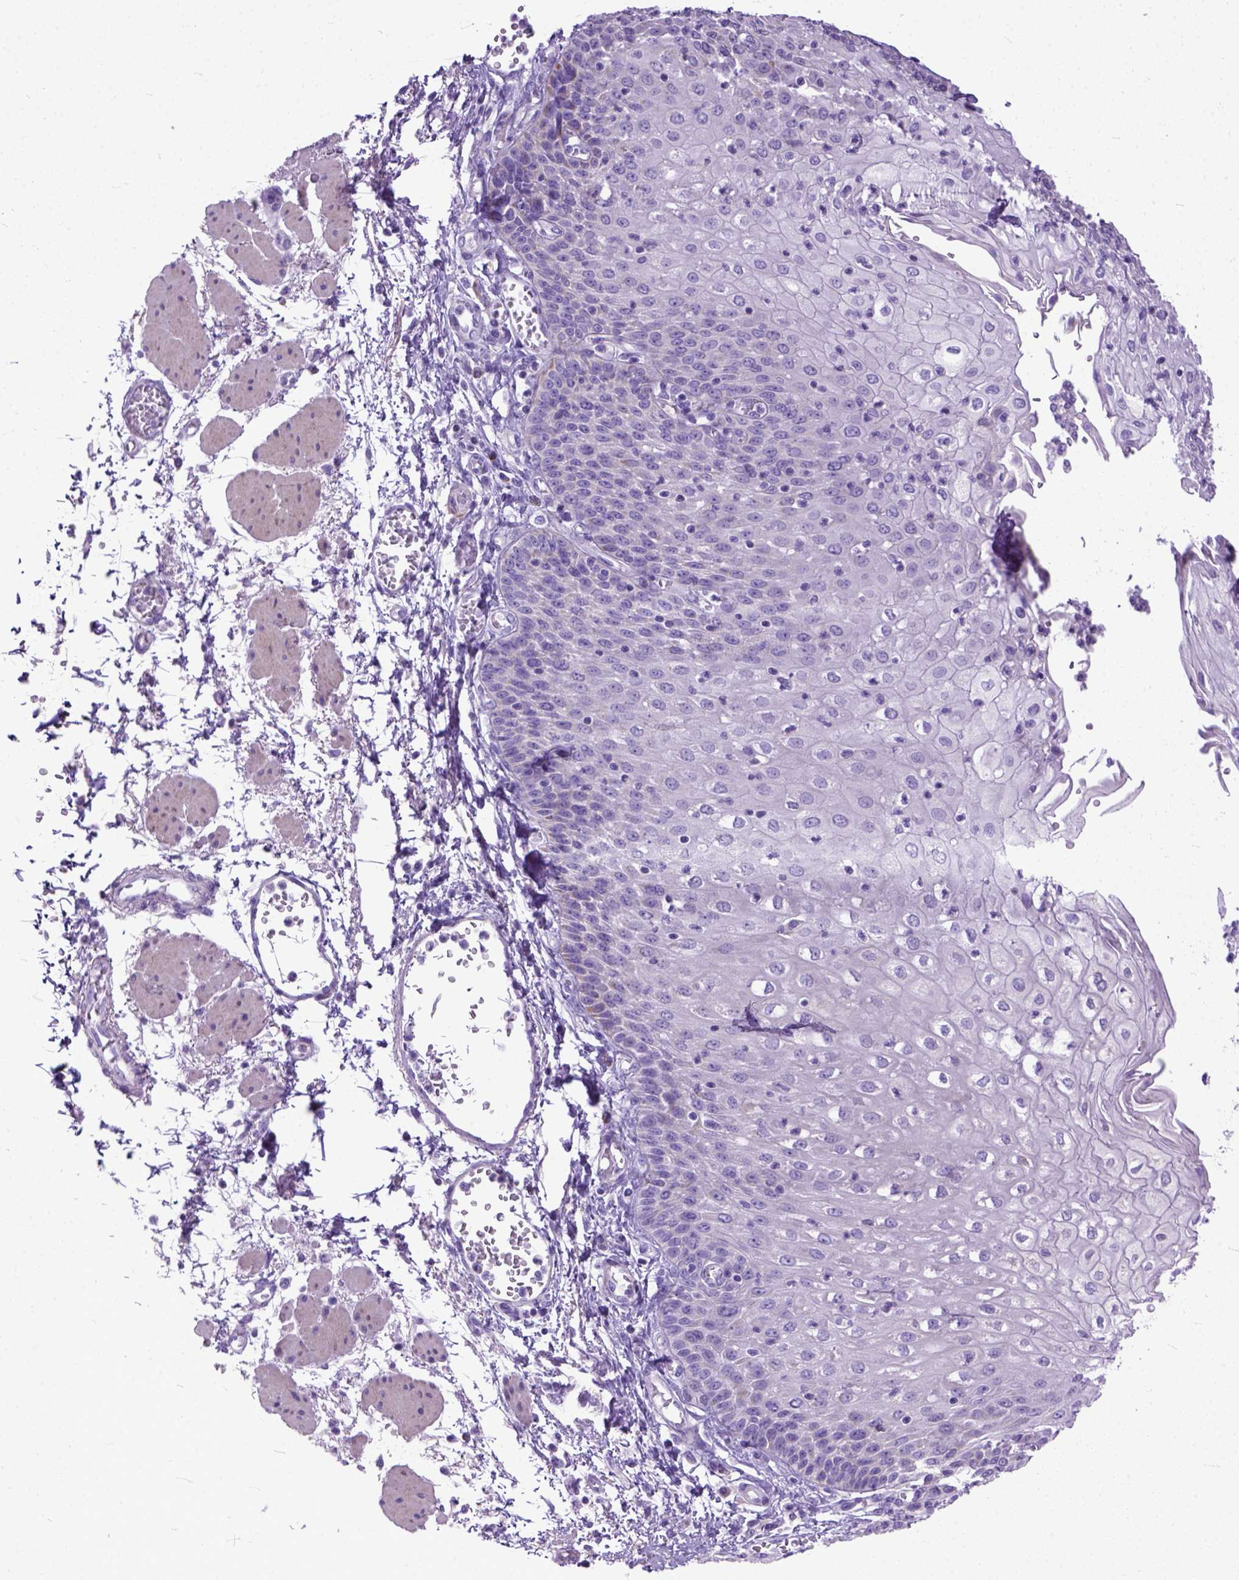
{"staining": {"intensity": "negative", "quantity": "none", "location": "none"}, "tissue": "esophagus", "cell_type": "Squamous epithelial cells", "image_type": "normal", "snomed": [{"axis": "morphology", "description": "Normal tissue, NOS"}, {"axis": "morphology", "description": "Adenocarcinoma, NOS"}, {"axis": "topography", "description": "Esophagus"}], "caption": "Micrograph shows no protein staining in squamous epithelial cells of benign esophagus. Brightfield microscopy of immunohistochemistry stained with DAB (brown) and hematoxylin (blue), captured at high magnification.", "gene": "PLK5", "patient": {"sex": "male", "age": 81}}